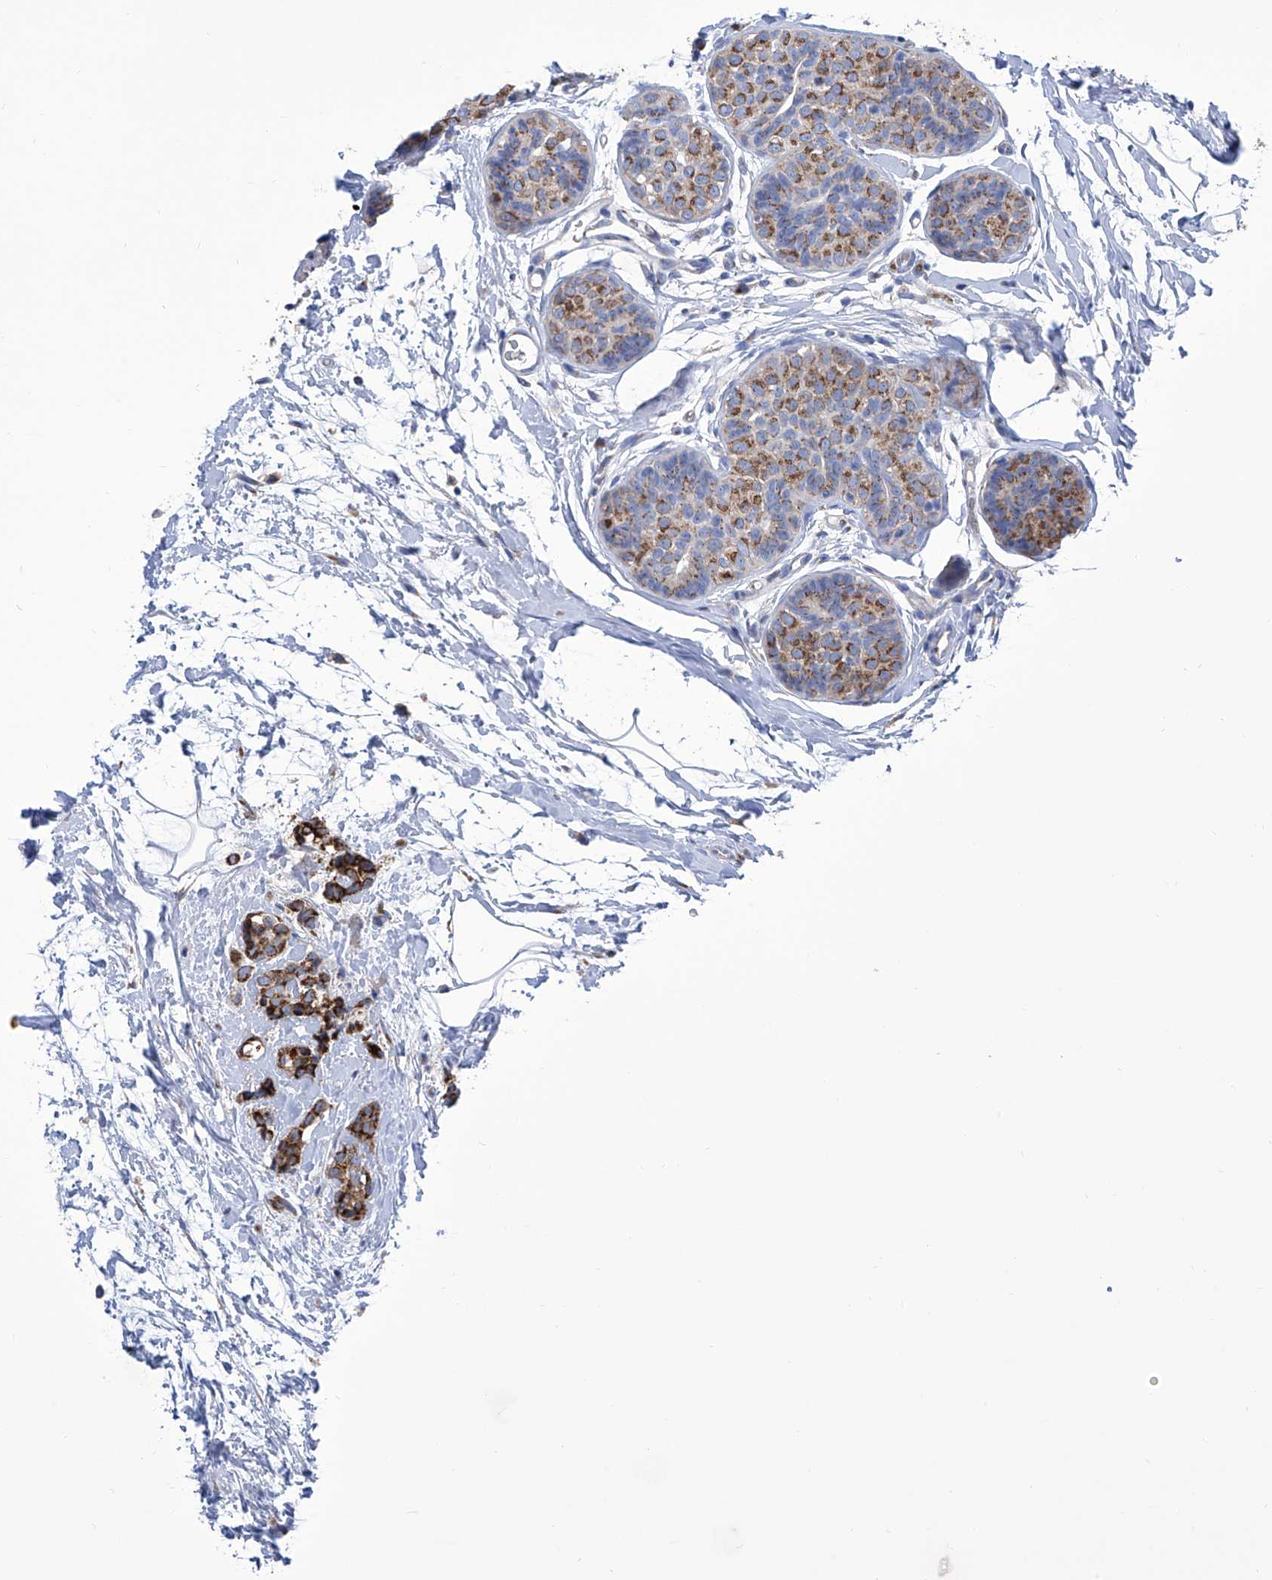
{"staining": {"intensity": "strong", "quantity": ">75%", "location": "cytoplasmic/membranous"}, "tissue": "breast cancer", "cell_type": "Tumor cells", "image_type": "cancer", "snomed": [{"axis": "morphology", "description": "Lobular carcinoma, in situ"}, {"axis": "morphology", "description": "Lobular carcinoma"}, {"axis": "topography", "description": "Breast"}], "caption": "Immunohistochemical staining of lobular carcinoma in situ (breast) displays high levels of strong cytoplasmic/membranous staining in approximately >75% of tumor cells.", "gene": "TJAP1", "patient": {"sex": "female", "age": 41}}